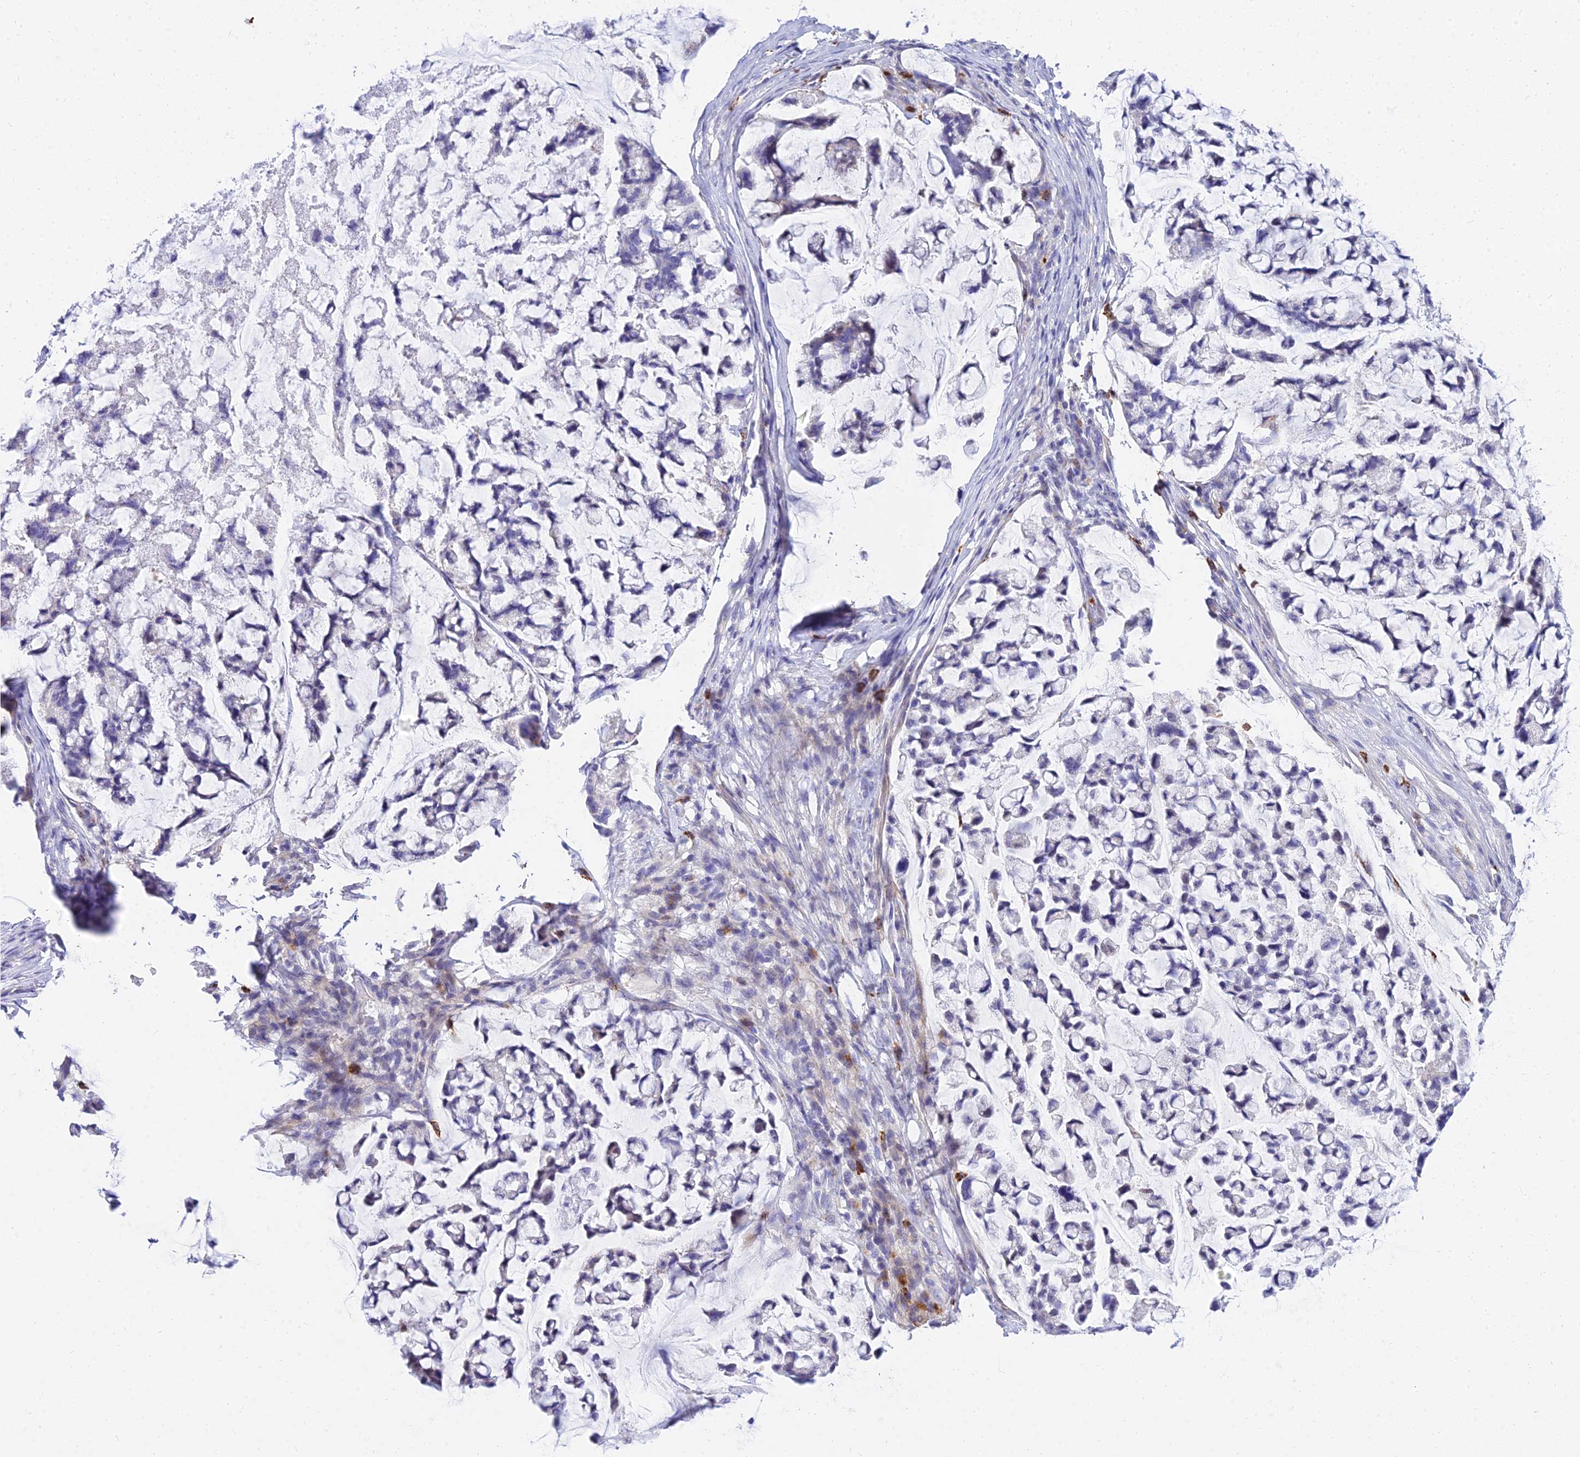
{"staining": {"intensity": "negative", "quantity": "none", "location": "none"}, "tissue": "stomach cancer", "cell_type": "Tumor cells", "image_type": "cancer", "snomed": [{"axis": "morphology", "description": "Adenocarcinoma, NOS"}, {"axis": "topography", "description": "Stomach, lower"}], "caption": "Immunohistochemistry (IHC) of human stomach cancer (adenocarcinoma) displays no expression in tumor cells.", "gene": "VWC2L", "patient": {"sex": "male", "age": 67}}